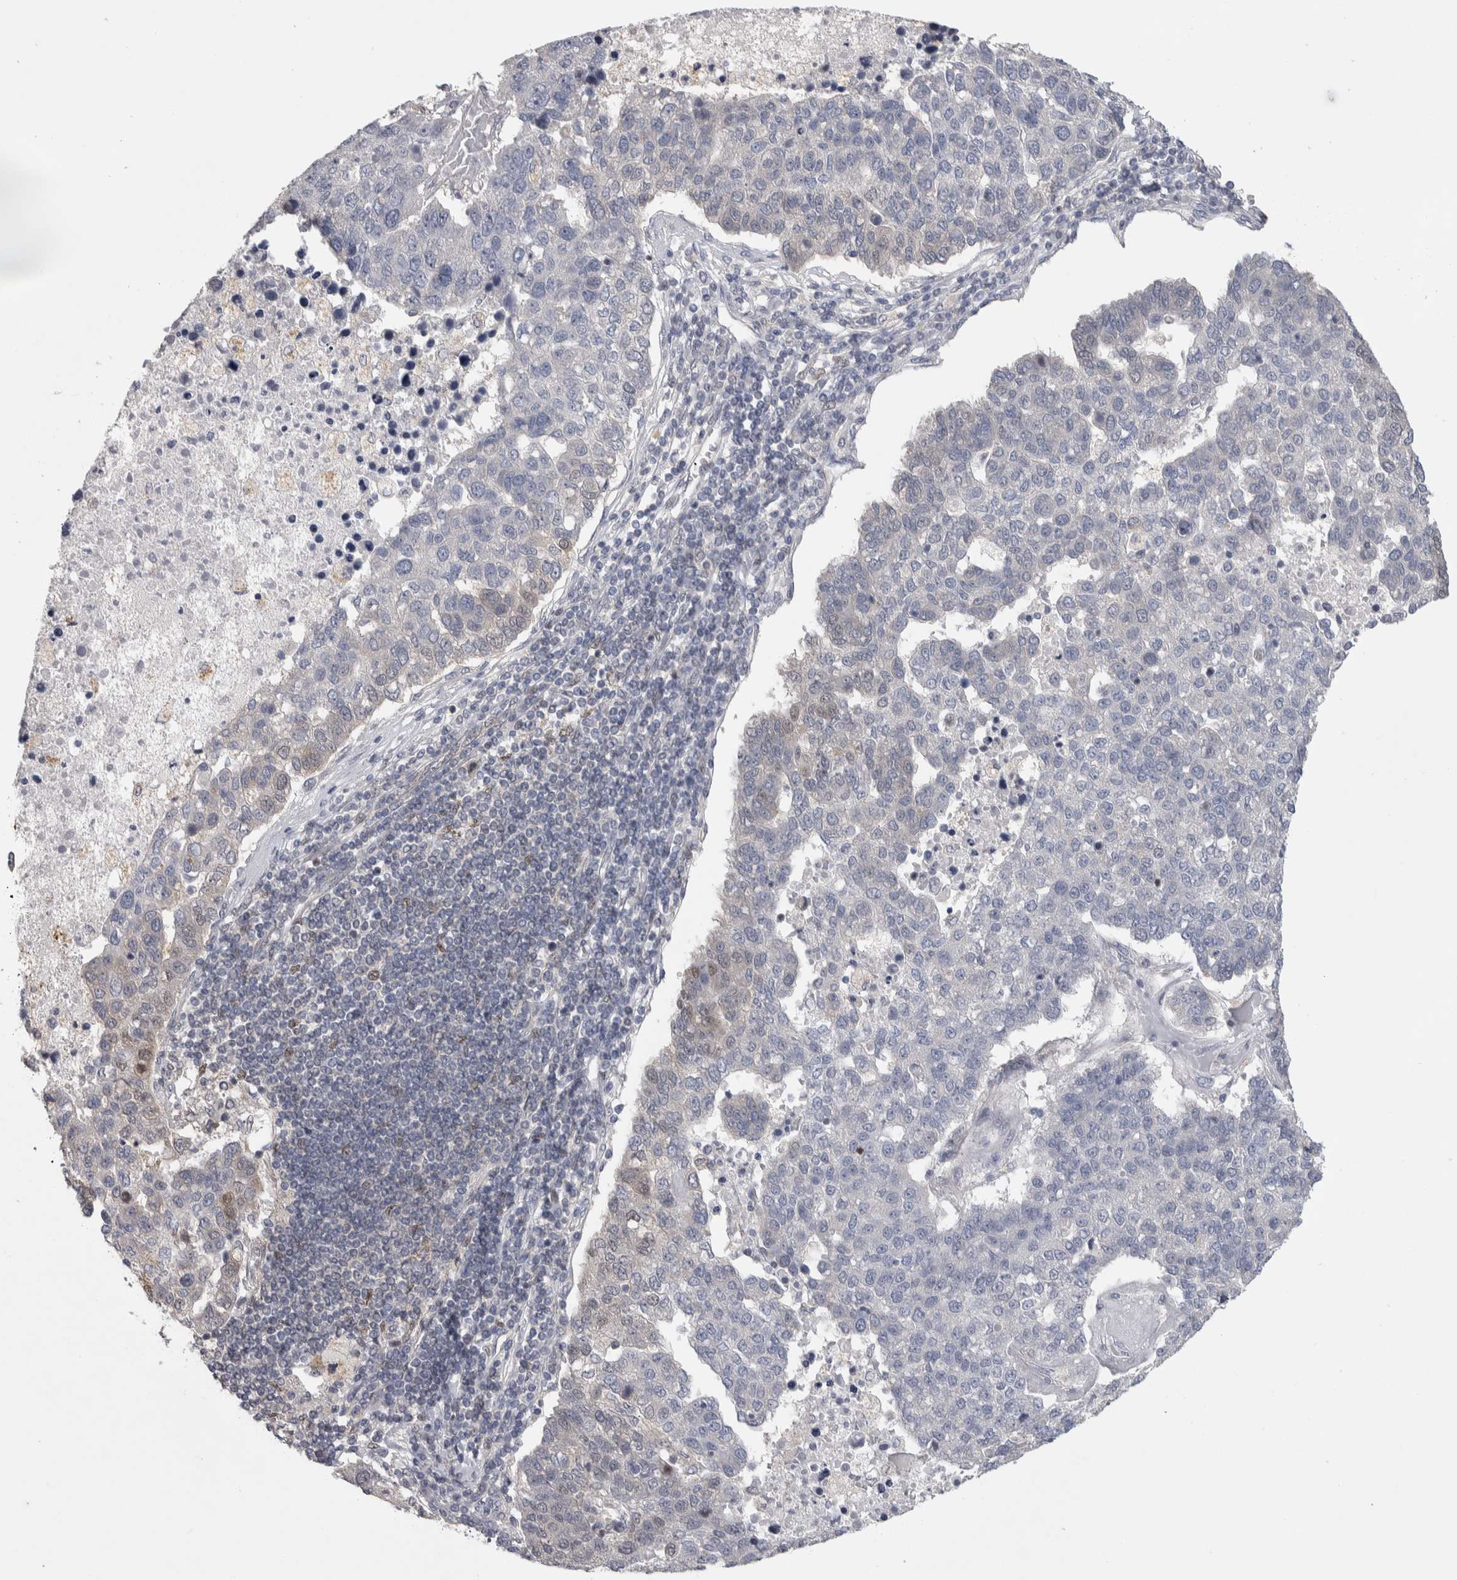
{"staining": {"intensity": "negative", "quantity": "none", "location": "none"}, "tissue": "pancreatic cancer", "cell_type": "Tumor cells", "image_type": "cancer", "snomed": [{"axis": "morphology", "description": "Adenocarcinoma, NOS"}, {"axis": "topography", "description": "Pancreas"}], "caption": "Tumor cells show no significant expression in pancreatic cancer.", "gene": "NFKB2", "patient": {"sex": "female", "age": 61}}